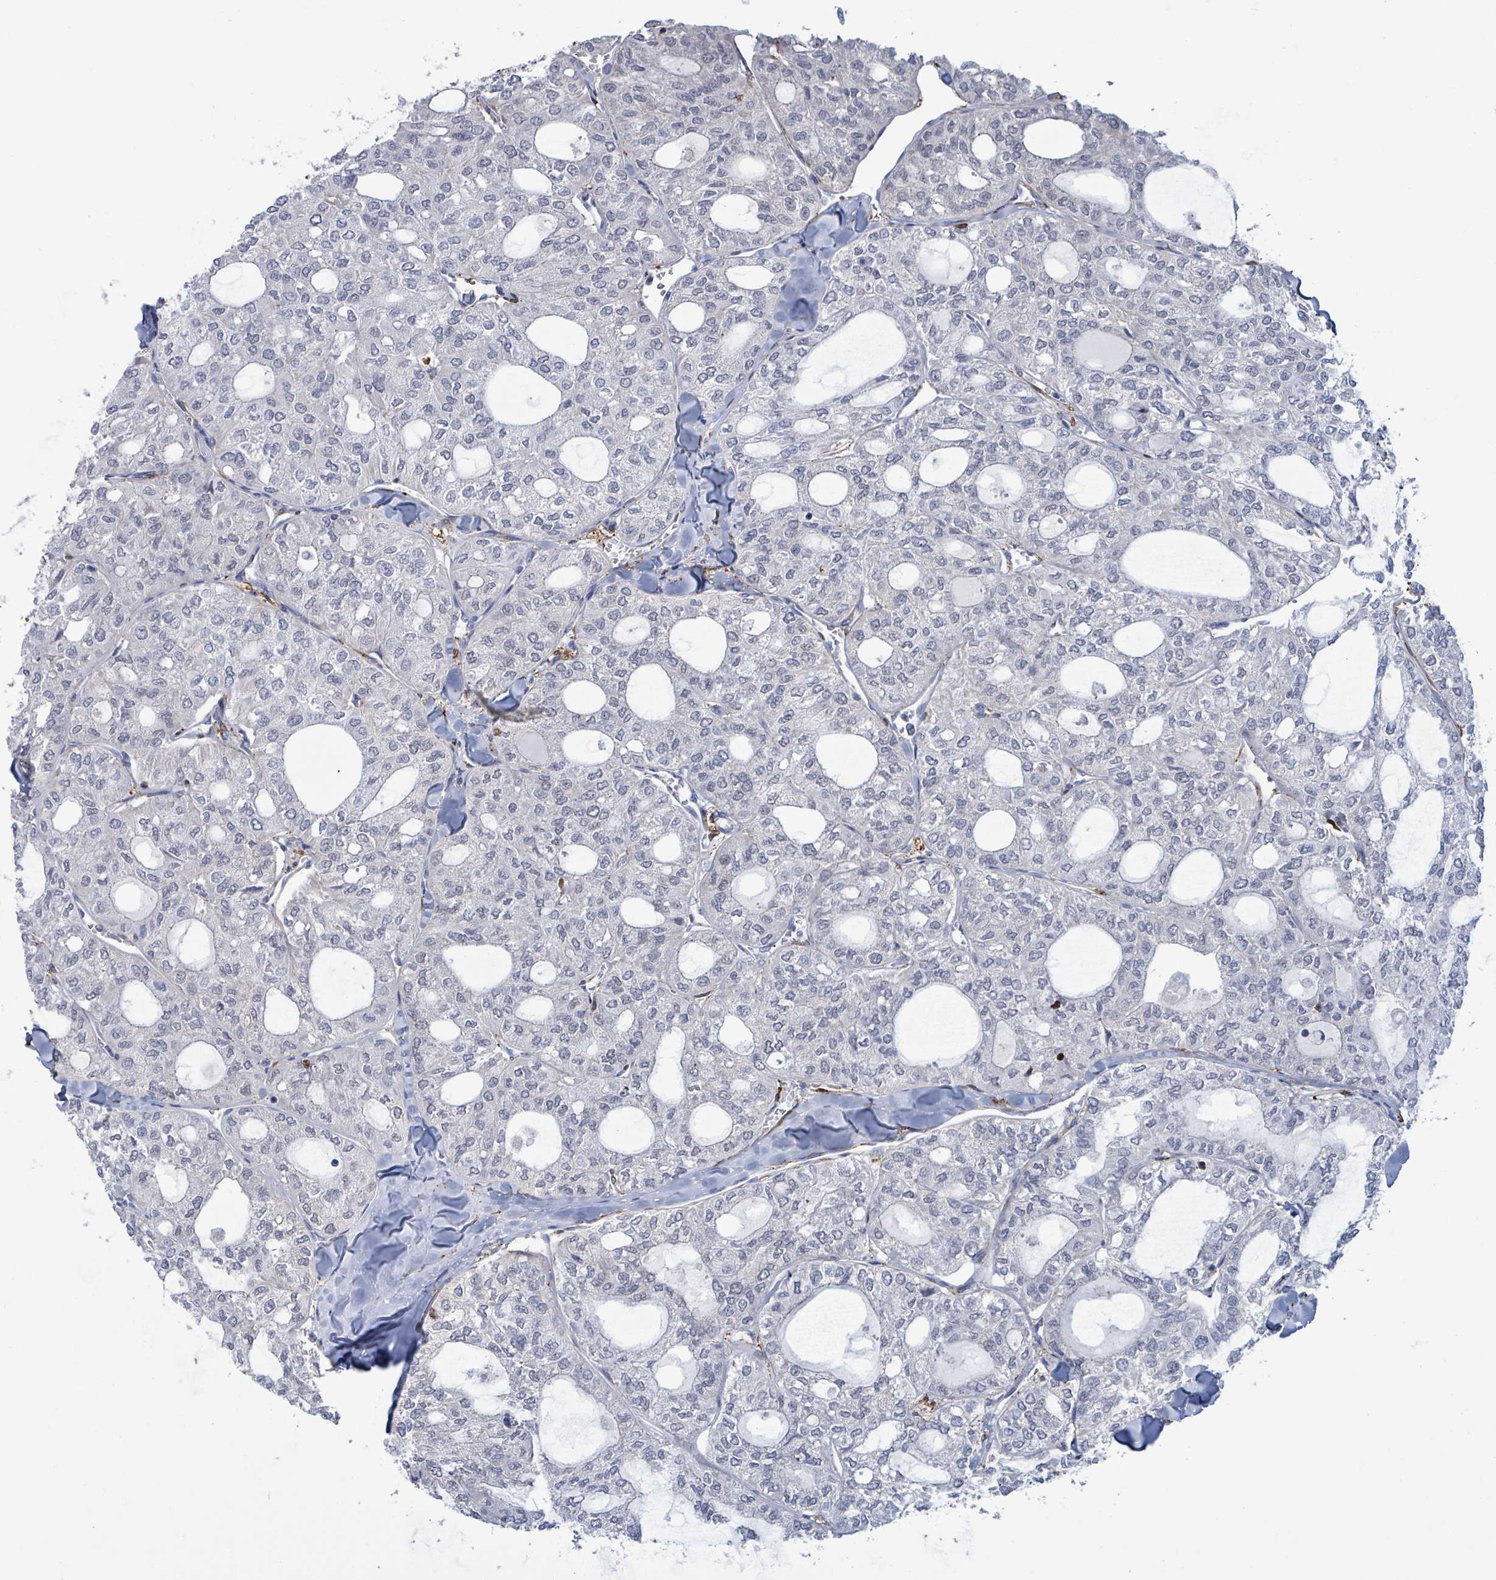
{"staining": {"intensity": "negative", "quantity": "none", "location": "none"}, "tissue": "thyroid cancer", "cell_type": "Tumor cells", "image_type": "cancer", "snomed": [{"axis": "morphology", "description": "Follicular adenoma carcinoma, NOS"}, {"axis": "topography", "description": "Thyroid gland"}], "caption": "IHC histopathology image of human follicular adenoma carcinoma (thyroid) stained for a protein (brown), which displays no expression in tumor cells.", "gene": "PRKRIP1", "patient": {"sex": "male", "age": 75}}